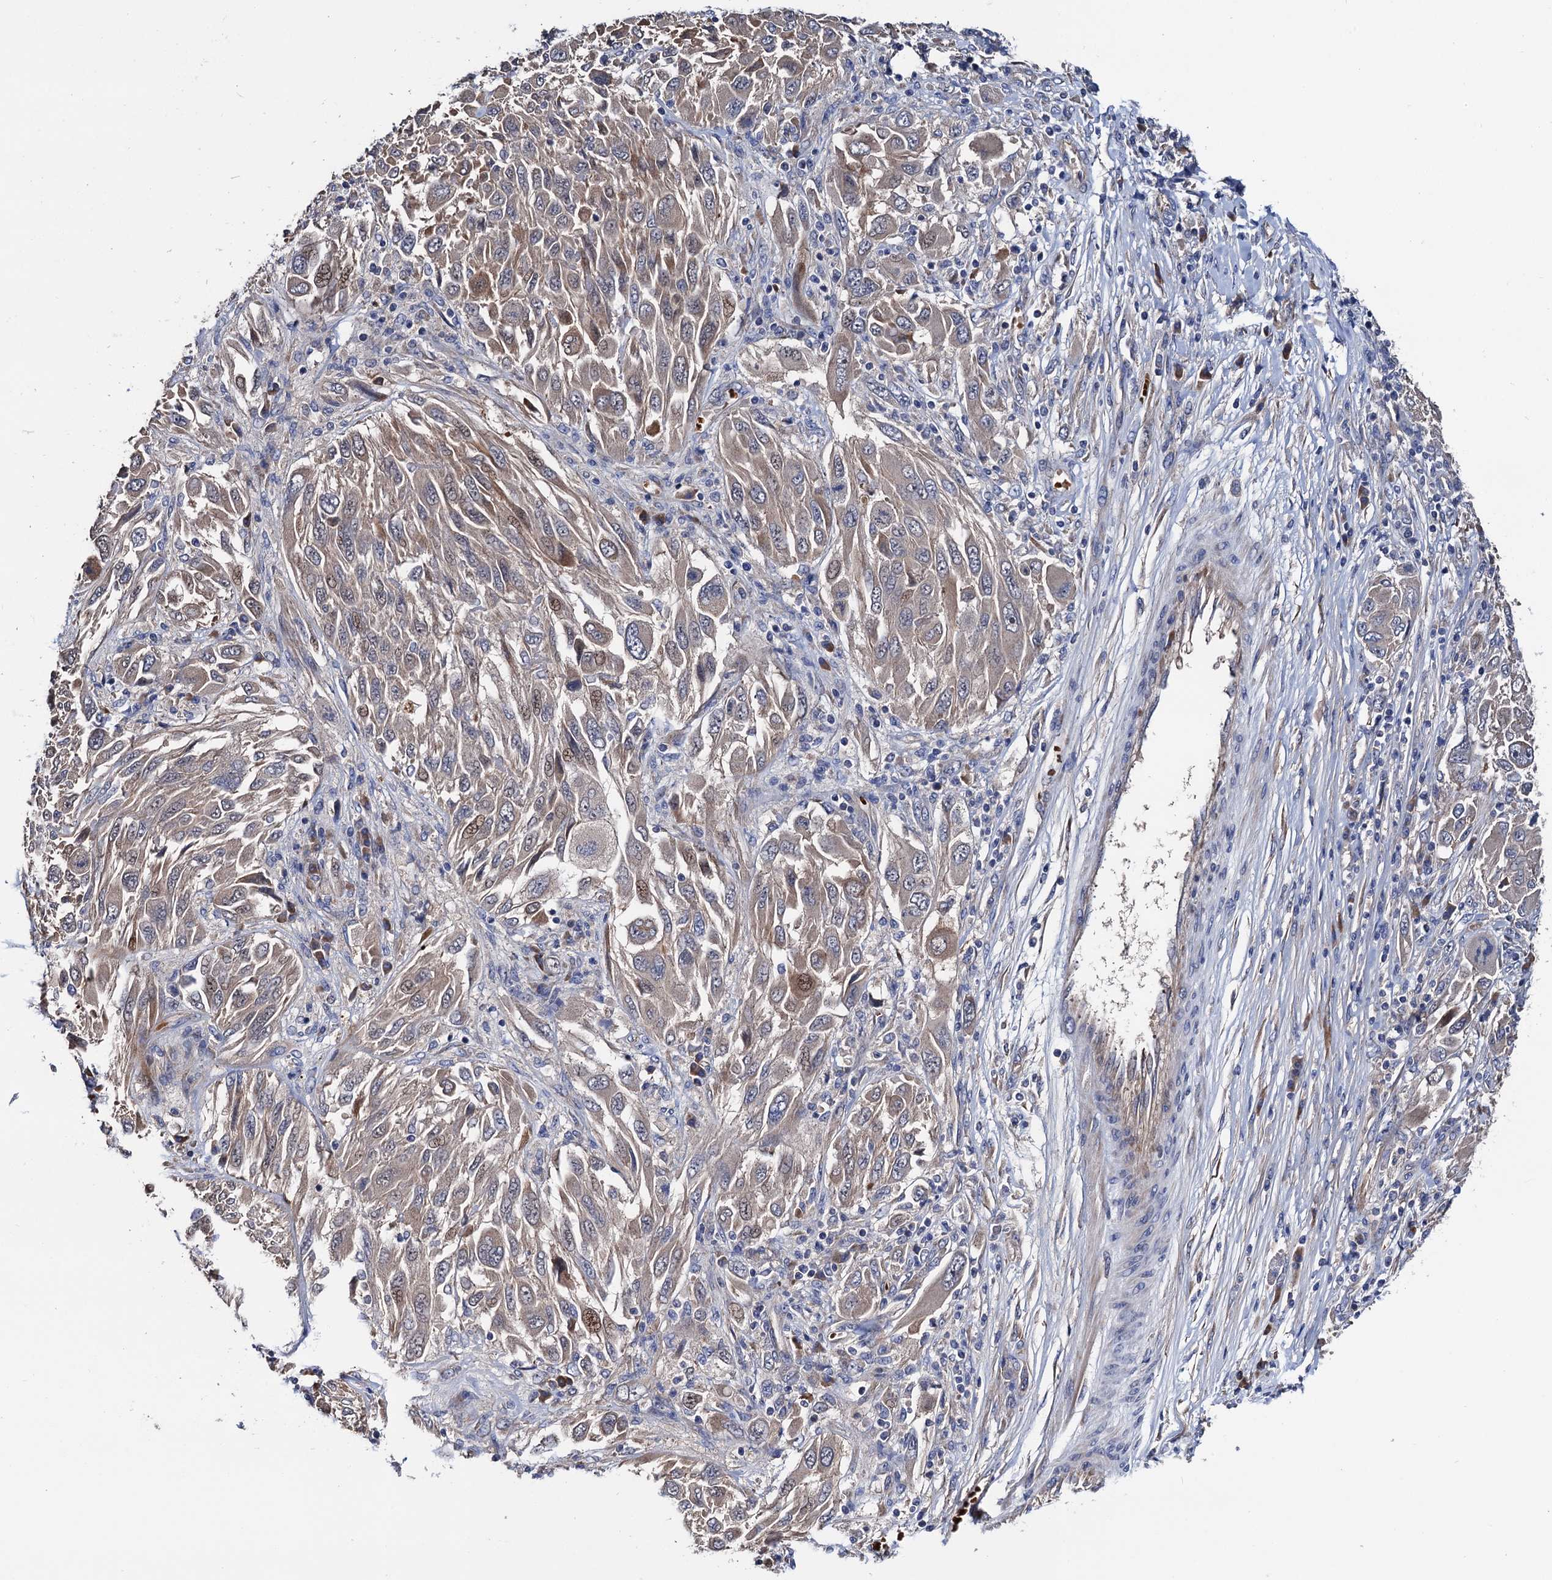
{"staining": {"intensity": "weak", "quantity": "25%-75%", "location": "cytoplasmic/membranous"}, "tissue": "melanoma", "cell_type": "Tumor cells", "image_type": "cancer", "snomed": [{"axis": "morphology", "description": "Malignant melanoma, NOS"}, {"axis": "topography", "description": "Skin"}], "caption": "Tumor cells exhibit low levels of weak cytoplasmic/membranous staining in approximately 25%-75% of cells in human malignant melanoma.", "gene": "TRMT112", "patient": {"sex": "female", "age": 91}}